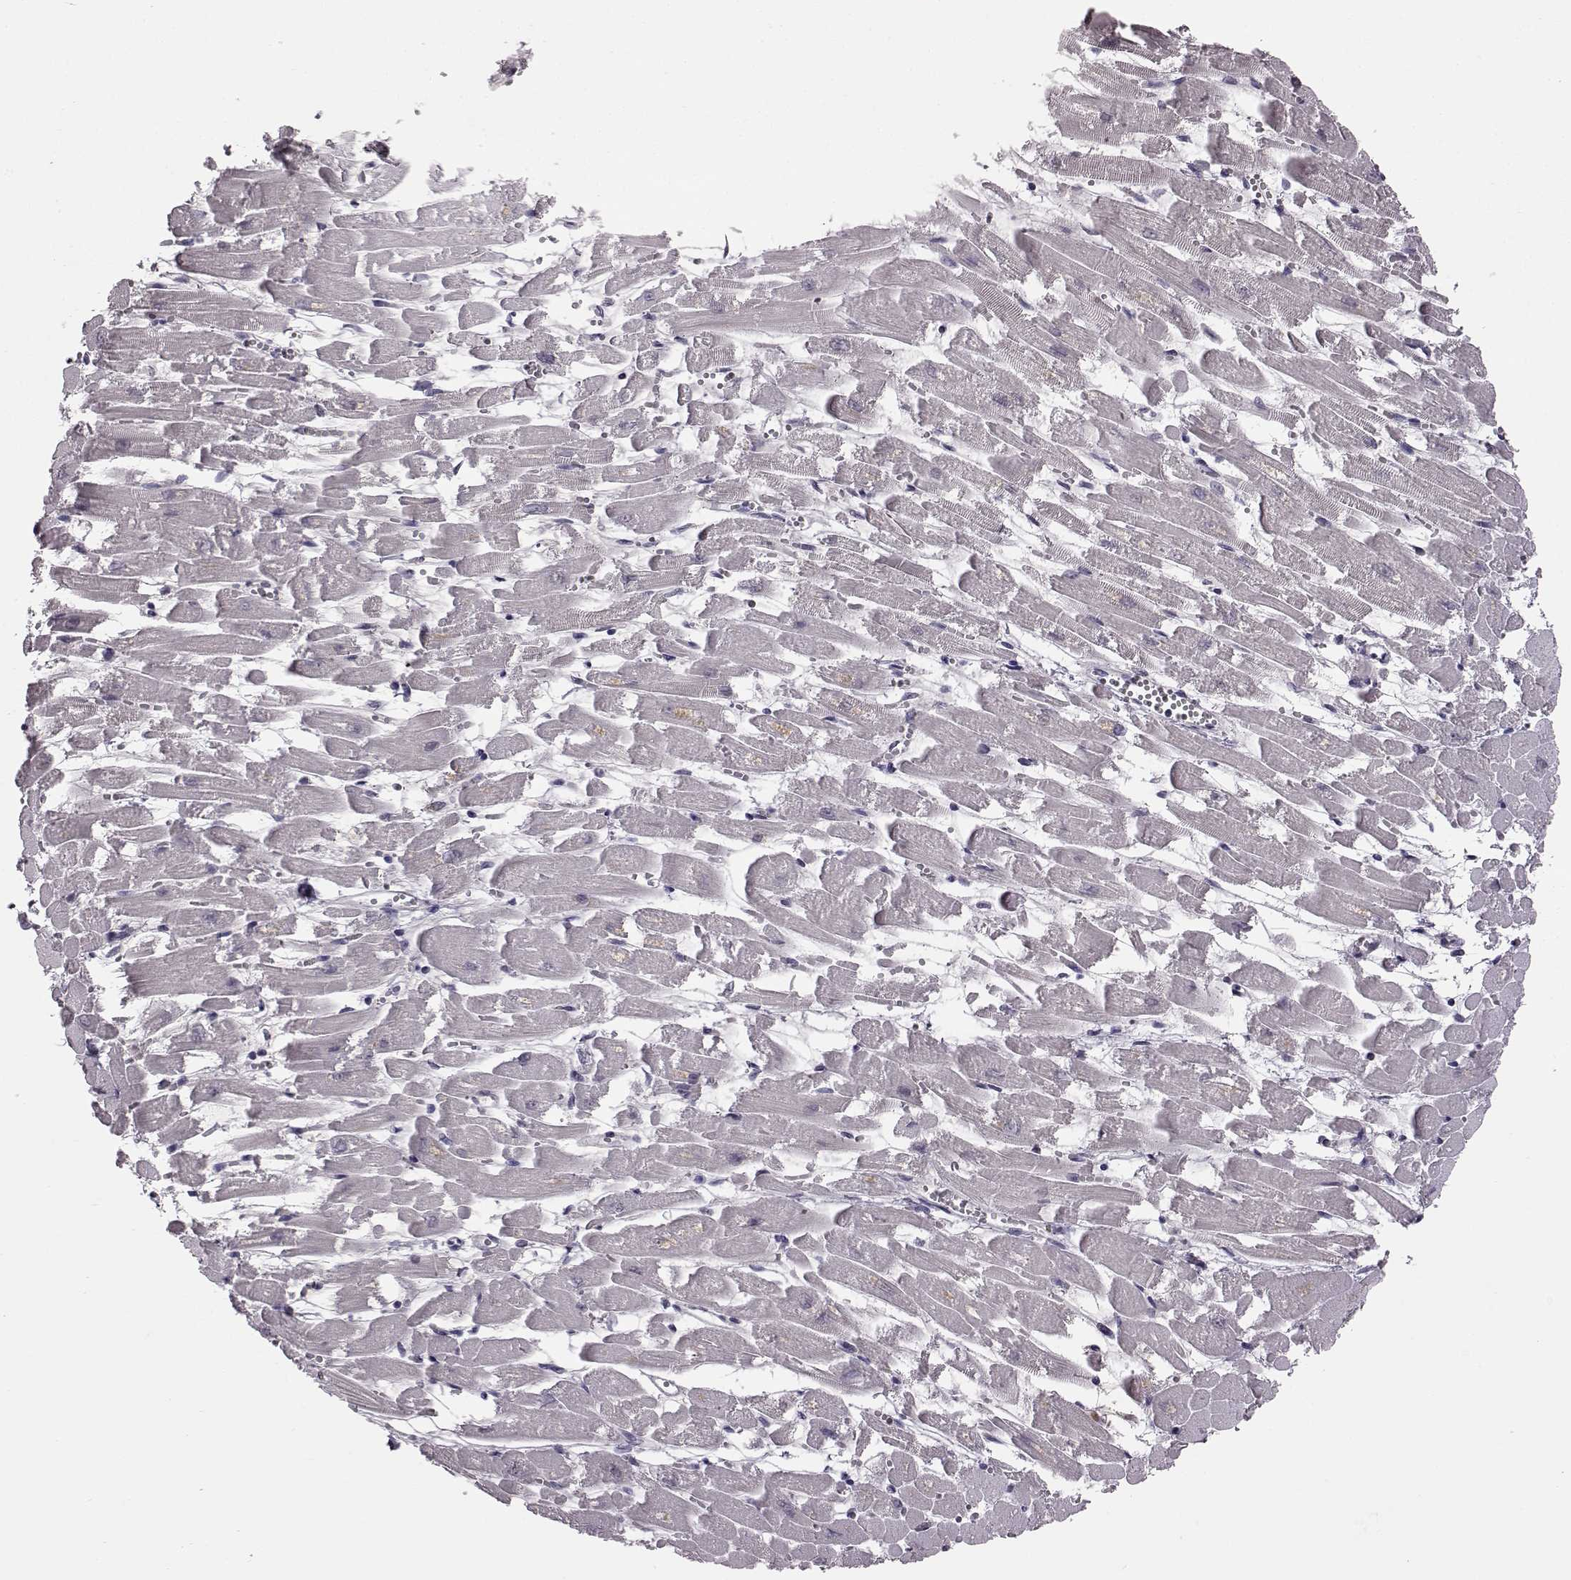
{"staining": {"intensity": "negative", "quantity": "none", "location": "none"}, "tissue": "heart muscle", "cell_type": "Cardiomyocytes", "image_type": "normal", "snomed": [{"axis": "morphology", "description": "Normal tissue, NOS"}, {"axis": "topography", "description": "Heart"}], "caption": "Heart muscle was stained to show a protein in brown. There is no significant staining in cardiomyocytes.", "gene": "C10orf62", "patient": {"sex": "female", "age": 52}}